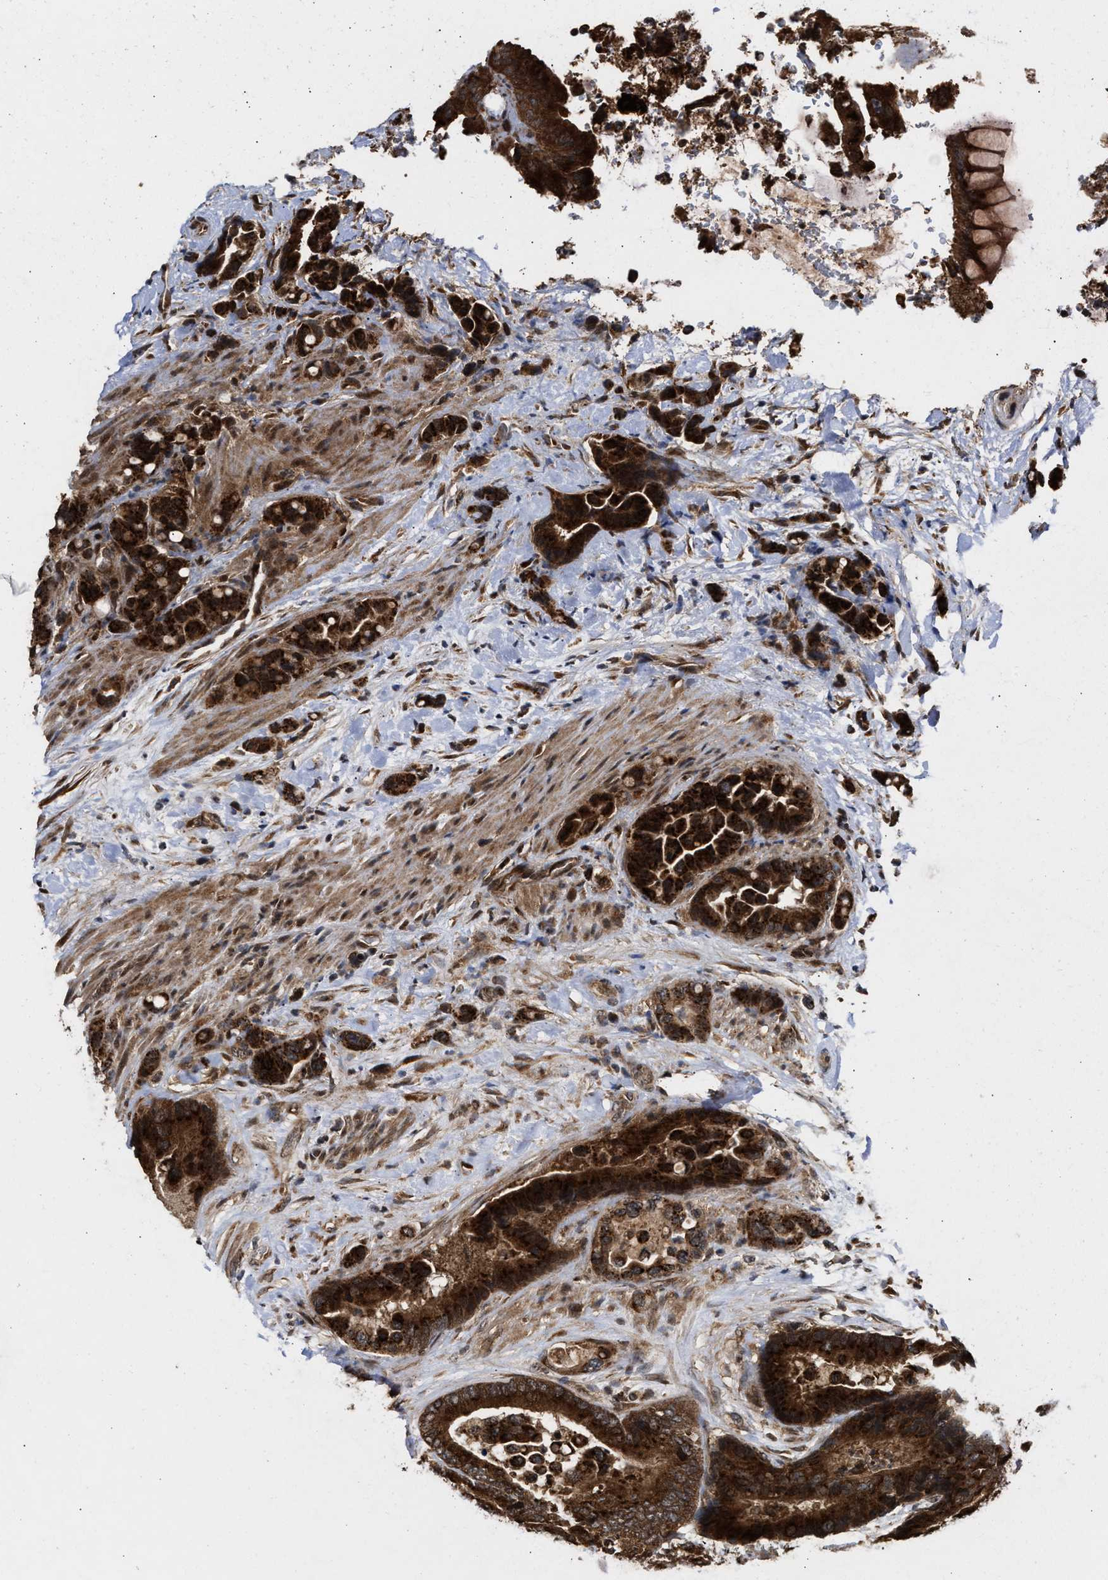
{"staining": {"intensity": "strong", "quantity": ">75%", "location": "cytoplasmic/membranous"}, "tissue": "colorectal cancer", "cell_type": "Tumor cells", "image_type": "cancer", "snomed": [{"axis": "morphology", "description": "Normal tissue, NOS"}, {"axis": "morphology", "description": "Adenocarcinoma, NOS"}, {"axis": "topography", "description": "Colon"}], "caption": "A high amount of strong cytoplasmic/membranous expression is identified in about >75% of tumor cells in adenocarcinoma (colorectal) tissue.", "gene": "CFLAR", "patient": {"sex": "male", "age": 82}}